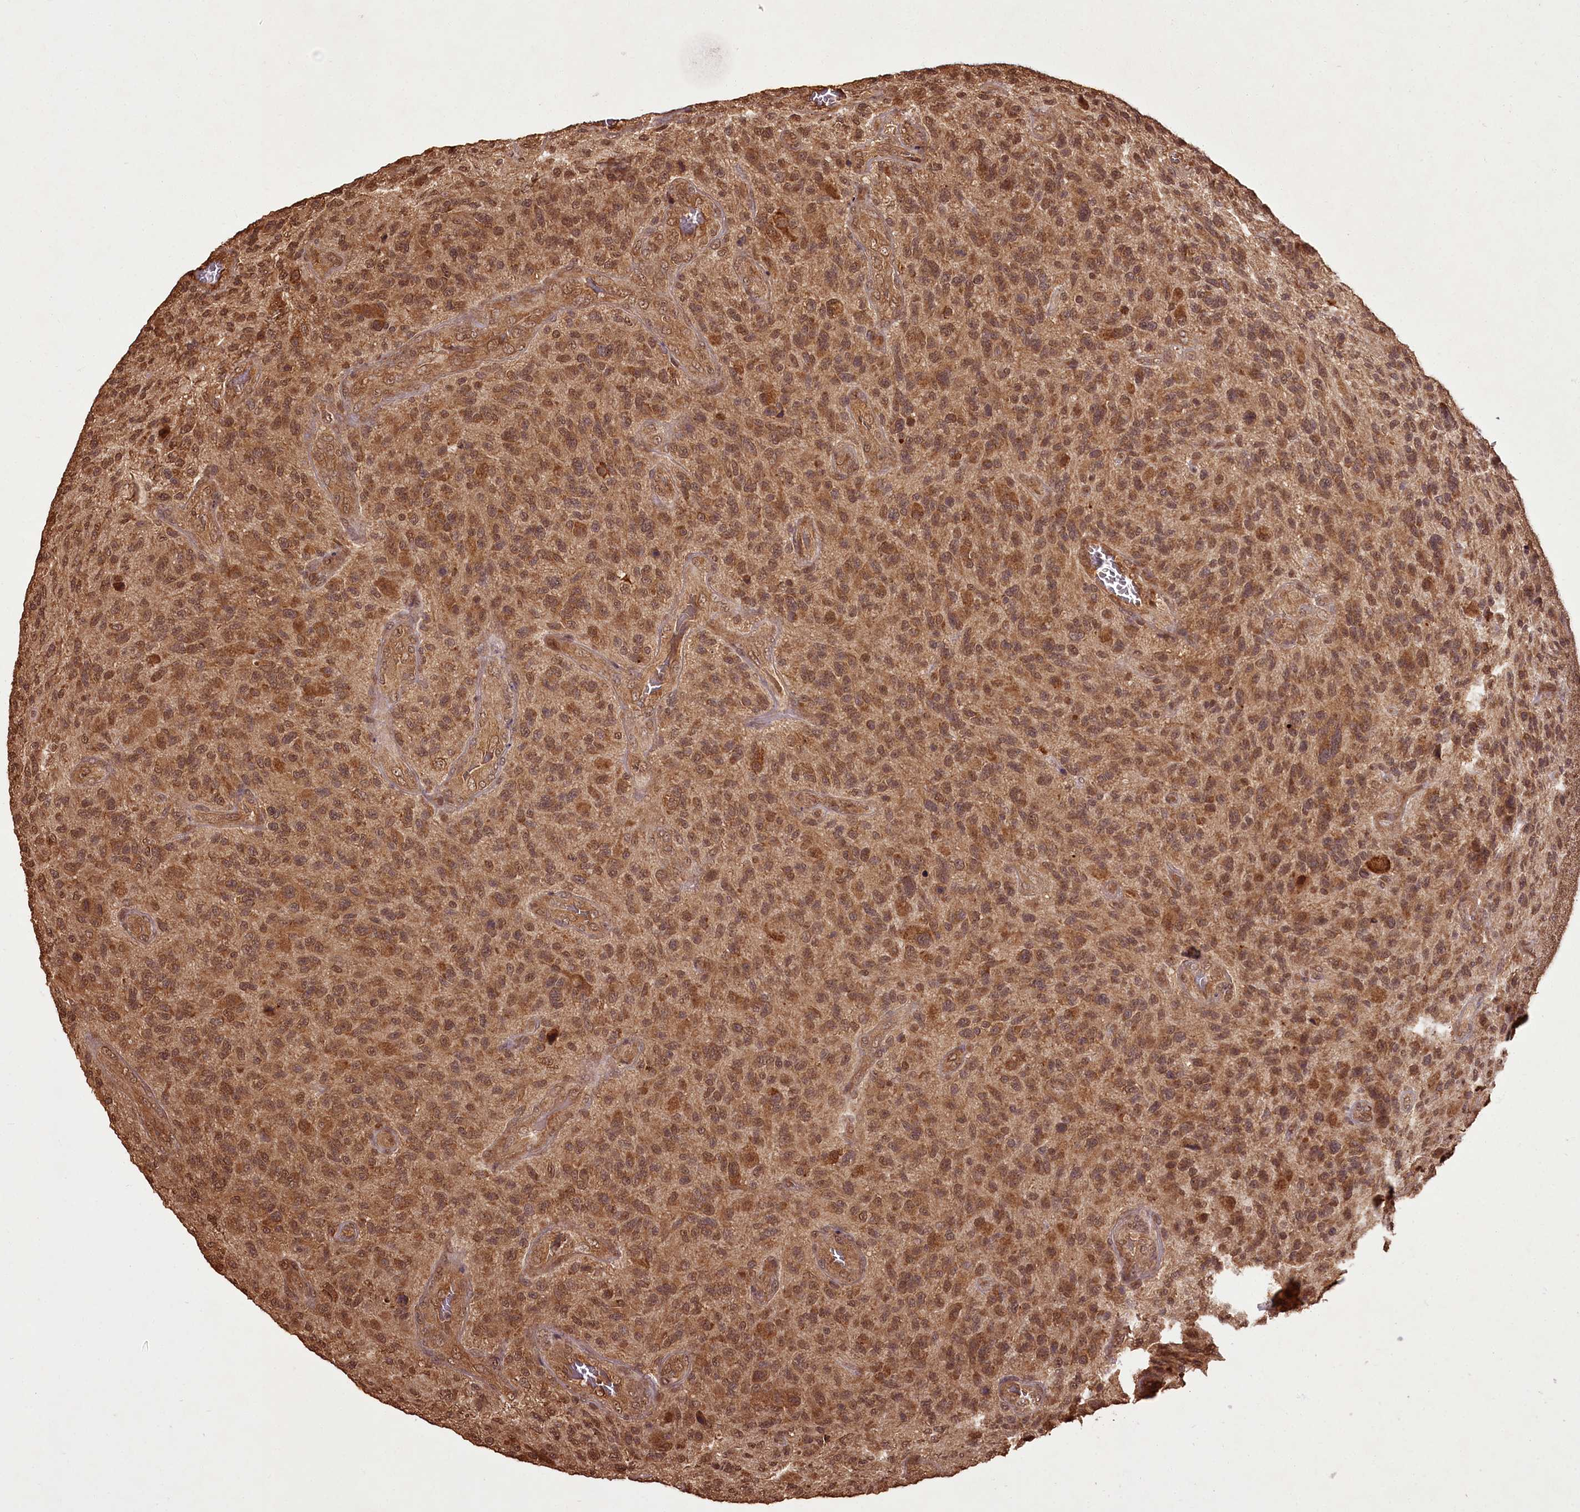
{"staining": {"intensity": "moderate", "quantity": ">75%", "location": "cytoplasmic/membranous,nuclear"}, "tissue": "glioma", "cell_type": "Tumor cells", "image_type": "cancer", "snomed": [{"axis": "morphology", "description": "Glioma, malignant, High grade"}, {"axis": "topography", "description": "Brain"}], "caption": "Human high-grade glioma (malignant) stained with a protein marker reveals moderate staining in tumor cells.", "gene": "NPRL2", "patient": {"sex": "male", "age": 47}}